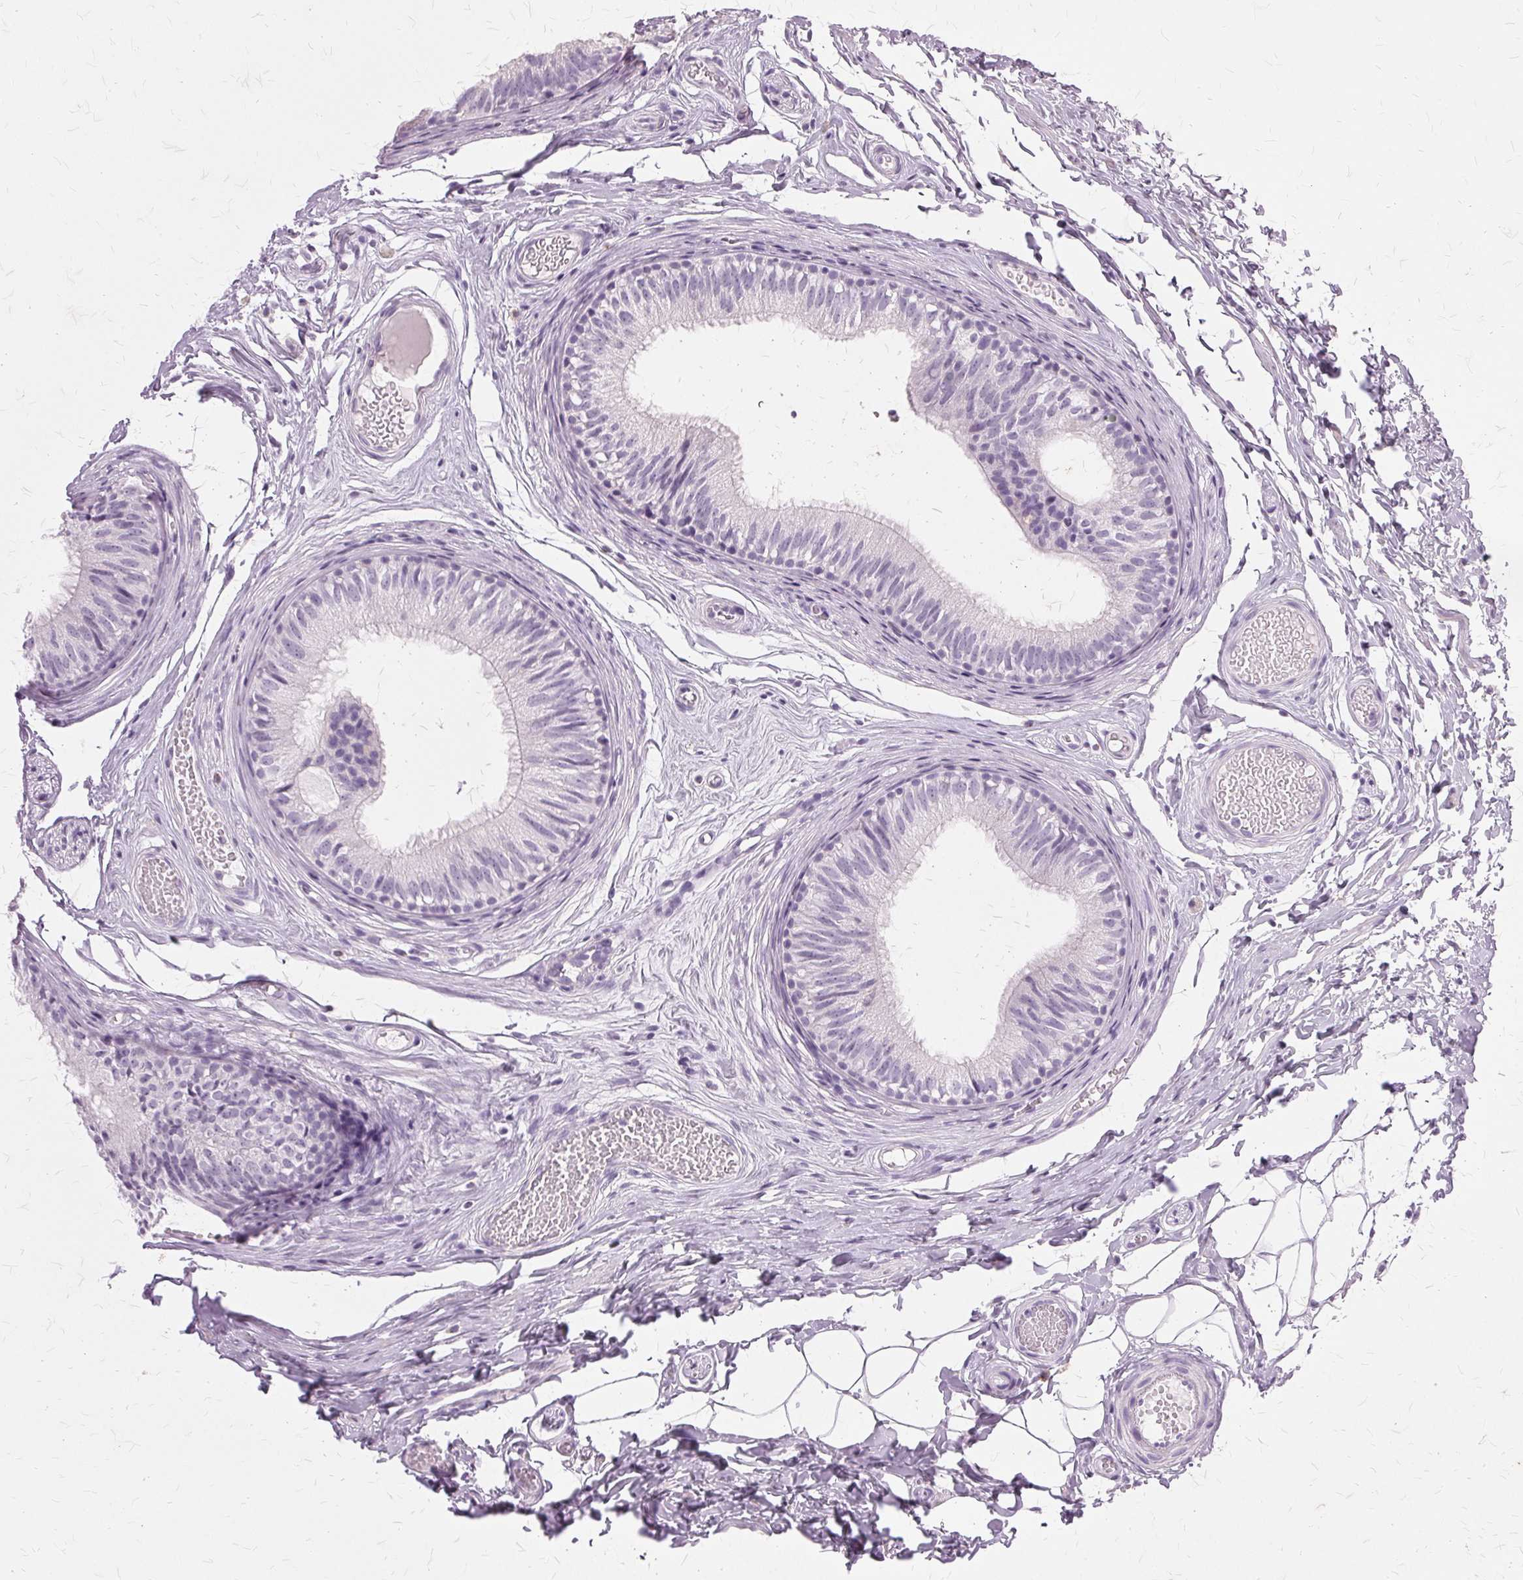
{"staining": {"intensity": "negative", "quantity": "none", "location": "none"}, "tissue": "epididymis", "cell_type": "Glandular cells", "image_type": "normal", "snomed": [{"axis": "morphology", "description": "Normal tissue, NOS"}, {"axis": "morphology", "description": "Seminoma, NOS"}, {"axis": "topography", "description": "Testis"}, {"axis": "topography", "description": "Epididymis"}], "caption": "A high-resolution image shows IHC staining of unremarkable epididymis, which demonstrates no significant expression in glandular cells.", "gene": "SLC45A3", "patient": {"sex": "male", "age": 34}}